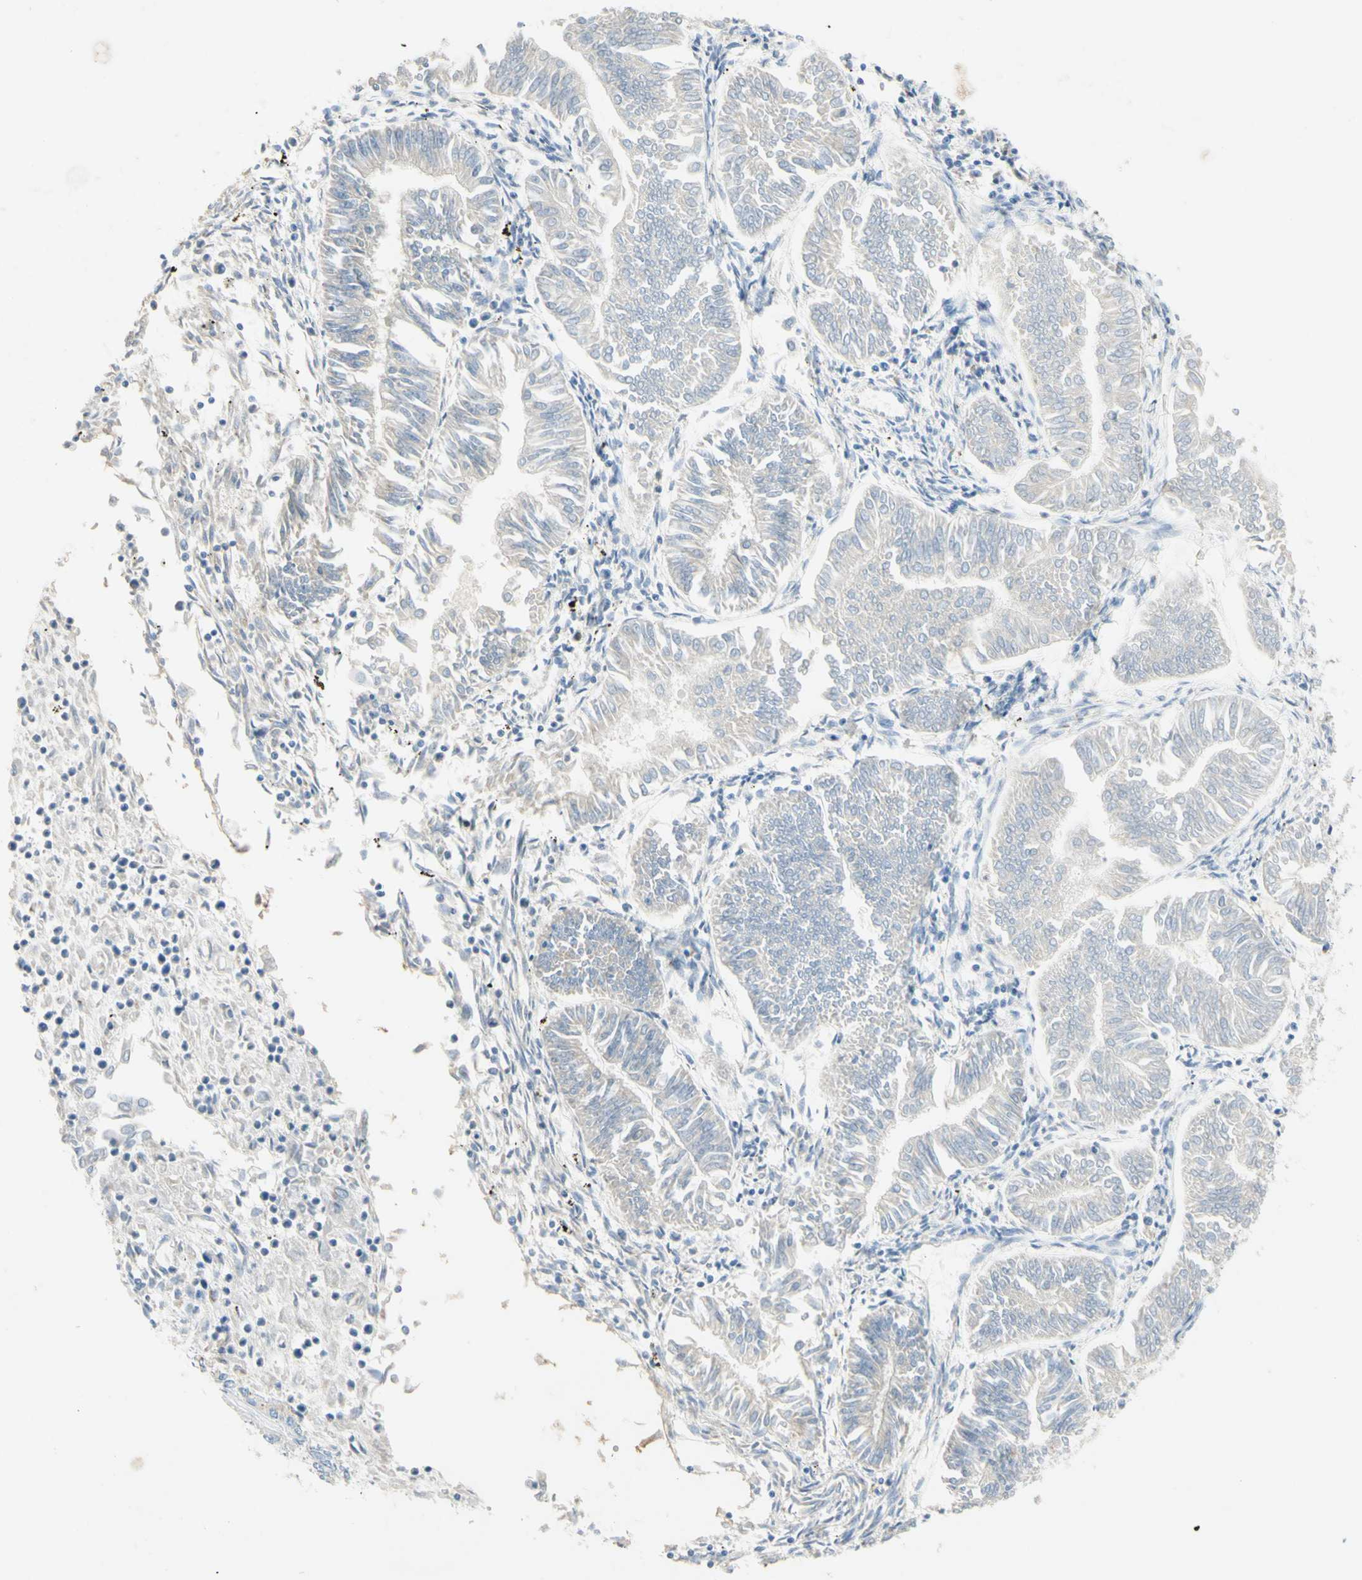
{"staining": {"intensity": "negative", "quantity": "none", "location": "none"}, "tissue": "endometrial cancer", "cell_type": "Tumor cells", "image_type": "cancer", "snomed": [{"axis": "morphology", "description": "Adenocarcinoma, NOS"}, {"axis": "topography", "description": "Endometrium"}], "caption": "A micrograph of human endometrial cancer is negative for staining in tumor cells.", "gene": "MANEA", "patient": {"sex": "female", "age": 53}}